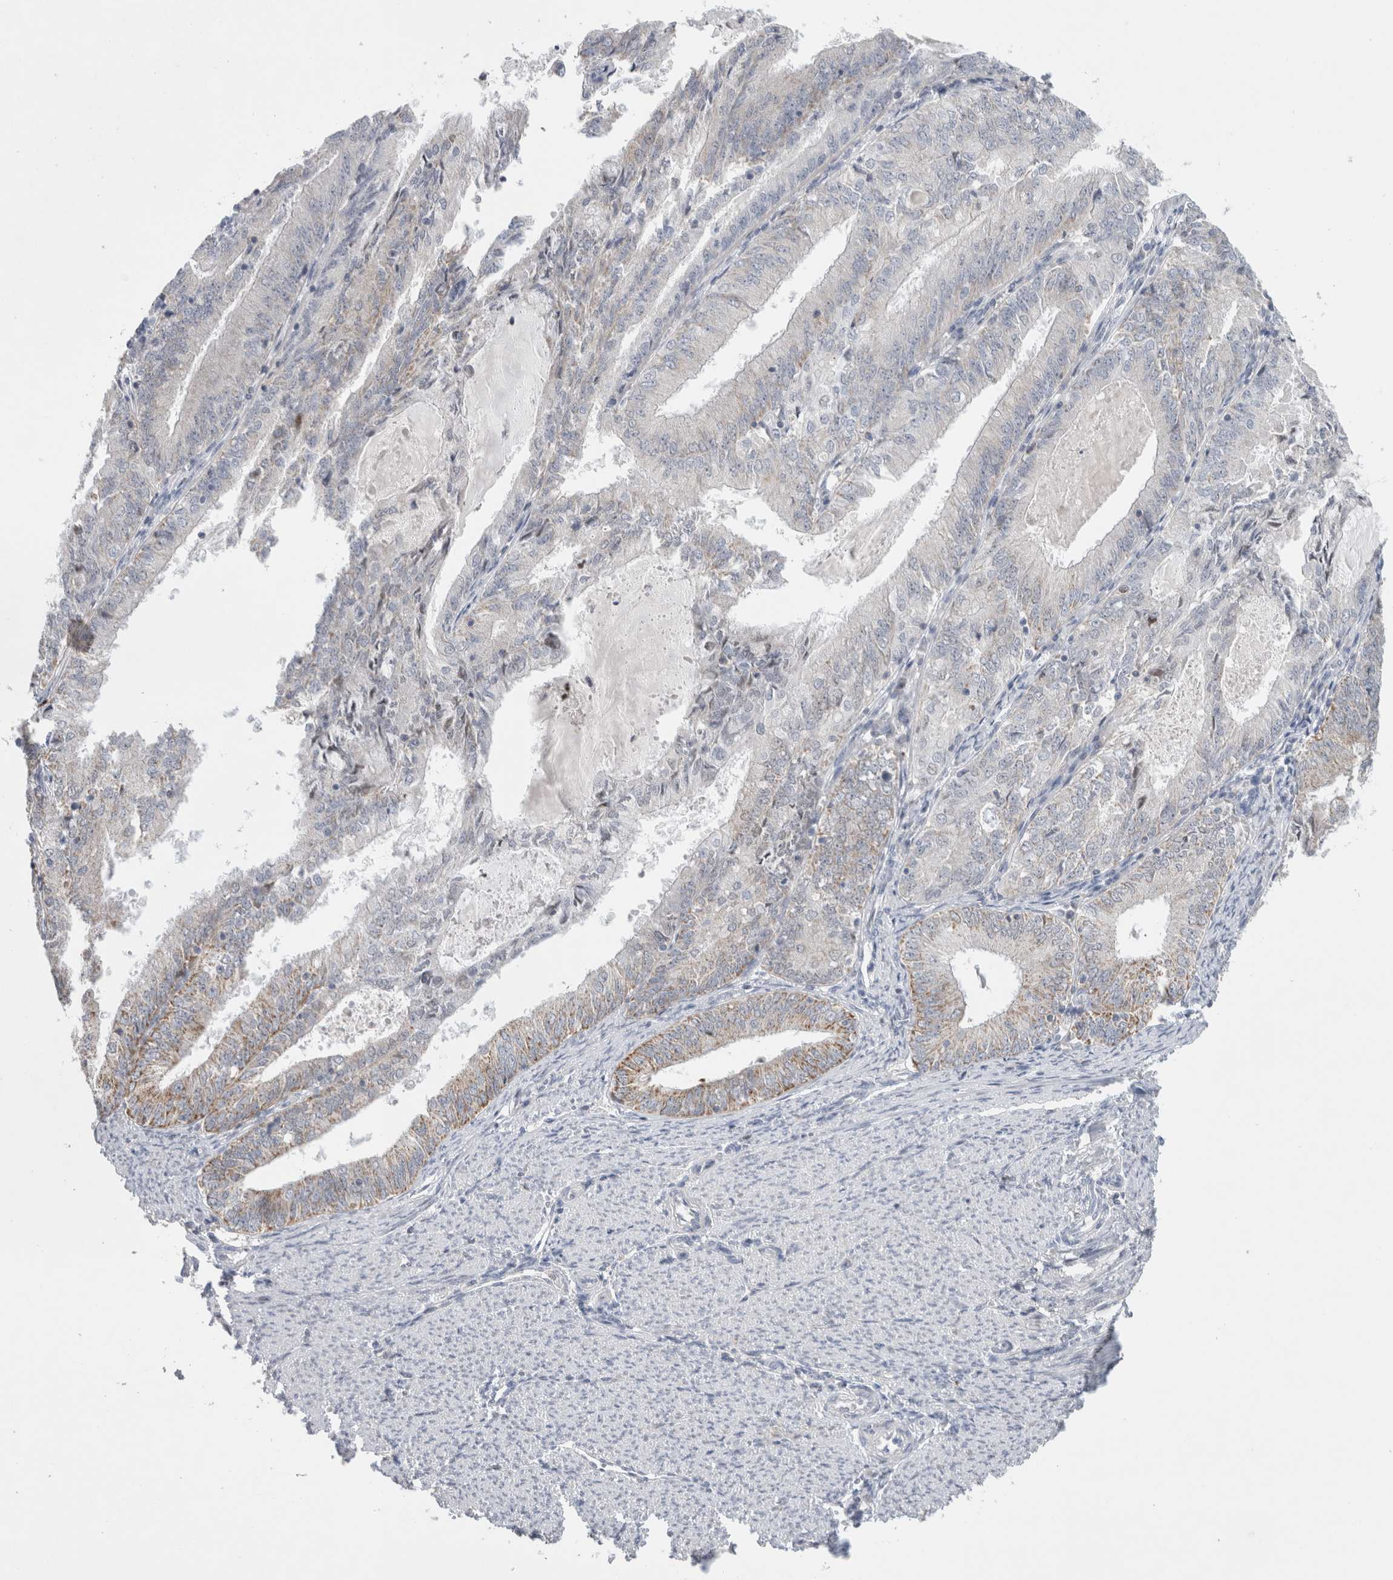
{"staining": {"intensity": "moderate", "quantity": "<25%", "location": "cytoplasmic/membranous"}, "tissue": "endometrial cancer", "cell_type": "Tumor cells", "image_type": "cancer", "snomed": [{"axis": "morphology", "description": "Adenocarcinoma, NOS"}, {"axis": "topography", "description": "Endometrium"}], "caption": "Moderate cytoplasmic/membranous positivity is present in approximately <25% of tumor cells in endometrial cancer.", "gene": "AGMAT", "patient": {"sex": "female", "age": 57}}